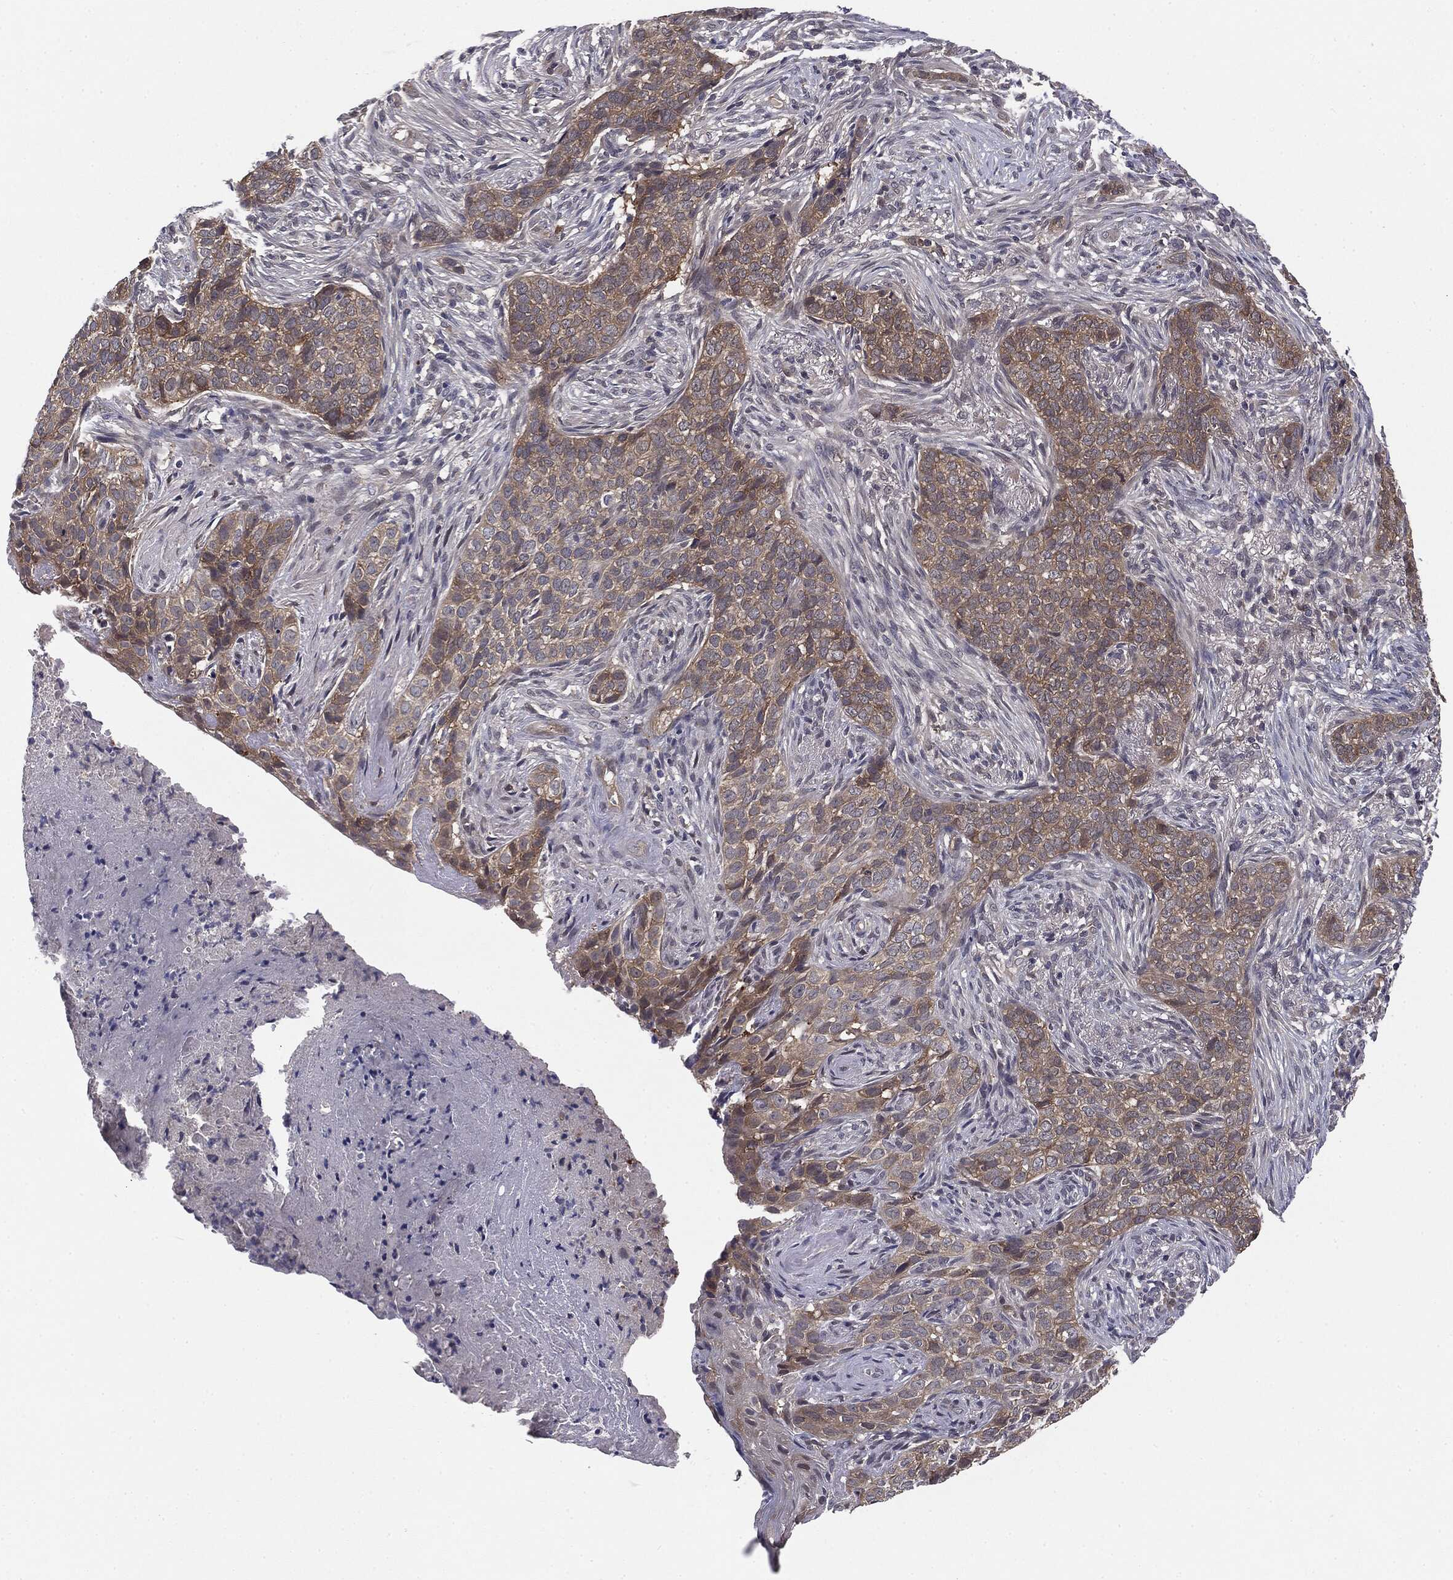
{"staining": {"intensity": "weak", "quantity": "25%-75%", "location": "cytoplasmic/membranous"}, "tissue": "skin cancer", "cell_type": "Tumor cells", "image_type": "cancer", "snomed": [{"axis": "morphology", "description": "Squamous cell carcinoma, NOS"}, {"axis": "topography", "description": "Skin"}], "caption": "The photomicrograph displays immunohistochemical staining of skin squamous cell carcinoma. There is weak cytoplasmic/membranous staining is appreciated in approximately 25%-75% of tumor cells.", "gene": "KRT7", "patient": {"sex": "male", "age": 88}}